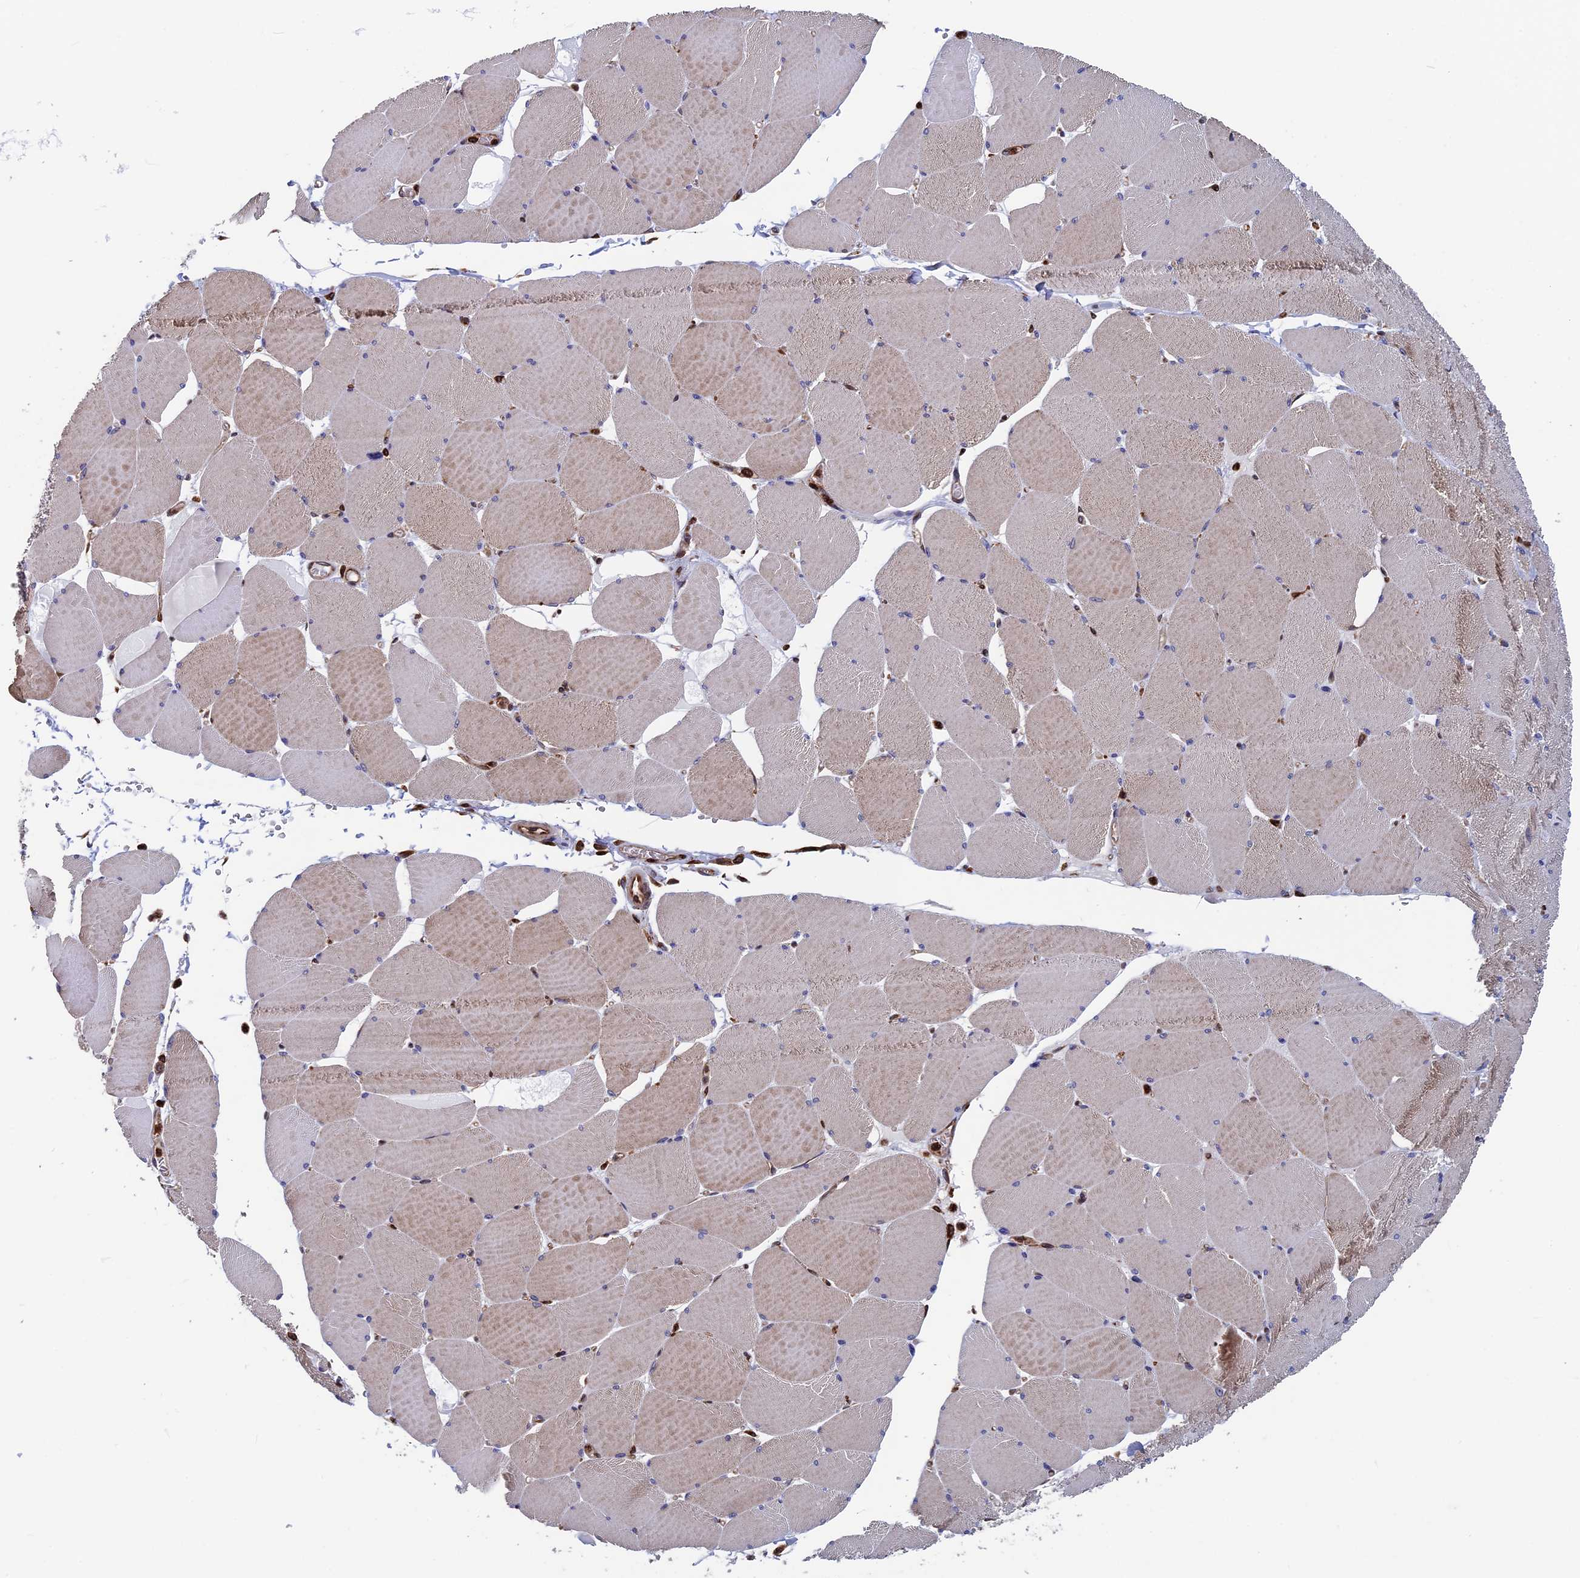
{"staining": {"intensity": "moderate", "quantity": "25%-75%", "location": "cytoplasmic/membranous"}, "tissue": "skeletal muscle", "cell_type": "Myocytes", "image_type": "normal", "snomed": [{"axis": "morphology", "description": "Normal tissue, NOS"}, {"axis": "topography", "description": "Skeletal muscle"}, {"axis": "topography", "description": "Head-Neck"}], "caption": "This photomicrograph displays immunohistochemistry (IHC) staining of unremarkable human skeletal muscle, with medium moderate cytoplasmic/membranous positivity in approximately 25%-75% of myocytes.", "gene": "RPUSD1", "patient": {"sex": "male", "age": 66}}